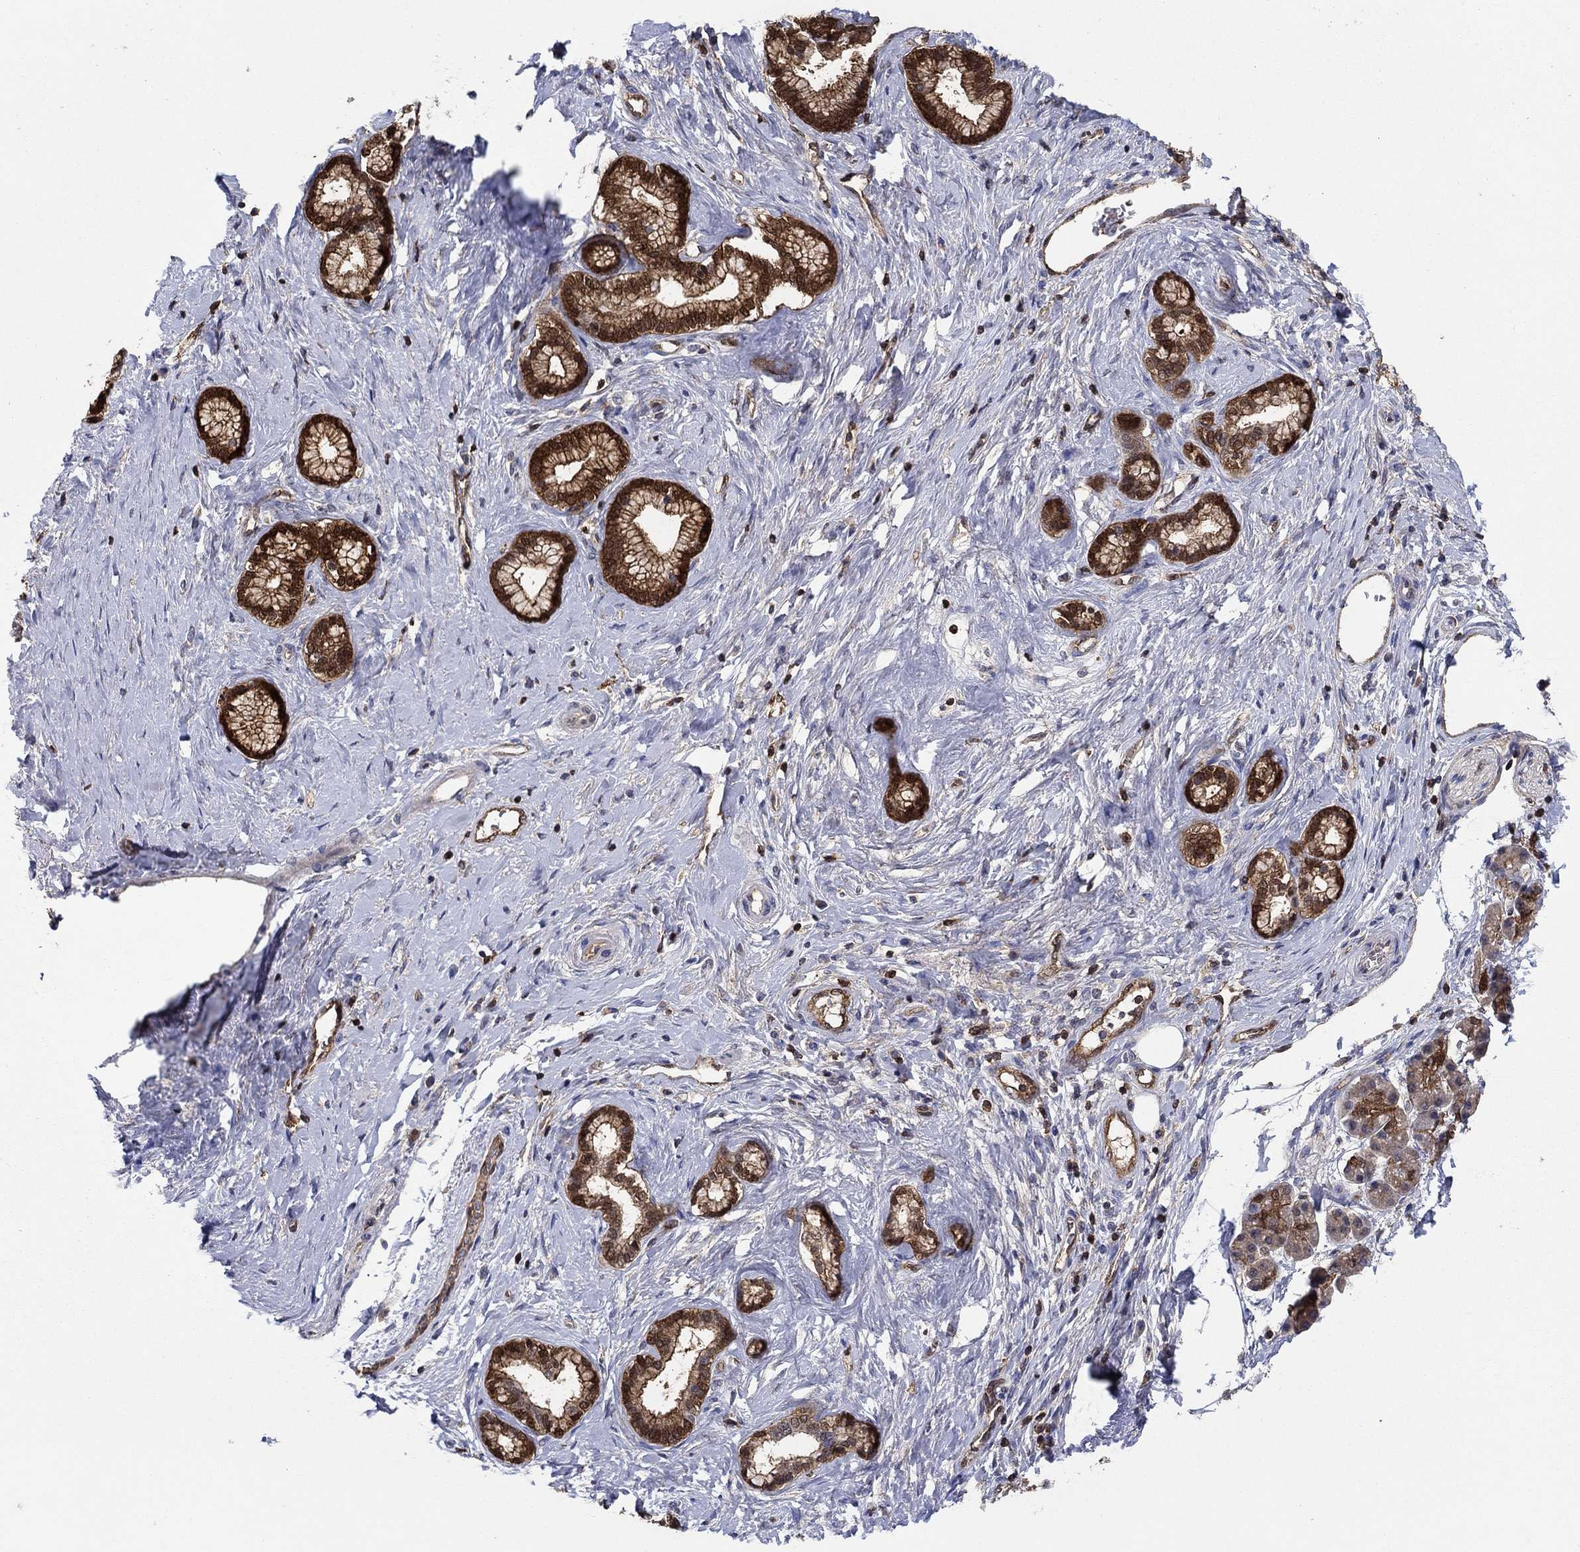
{"staining": {"intensity": "strong", "quantity": "25%-75%", "location": "cytoplasmic/membranous"}, "tissue": "pancreatic cancer", "cell_type": "Tumor cells", "image_type": "cancer", "snomed": [{"axis": "morphology", "description": "Adenocarcinoma, NOS"}, {"axis": "topography", "description": "Pancreas"}], "caption": "Approximately 25%-75% of tumor cells in human pancreatic adenocarcinoma demonstrate strong cytoplasmic/membranous protein expression as visualized by brown immunohistochemical staining.", "gene": "AGFG2", "patient": {"sex": "female", "age": 73}}